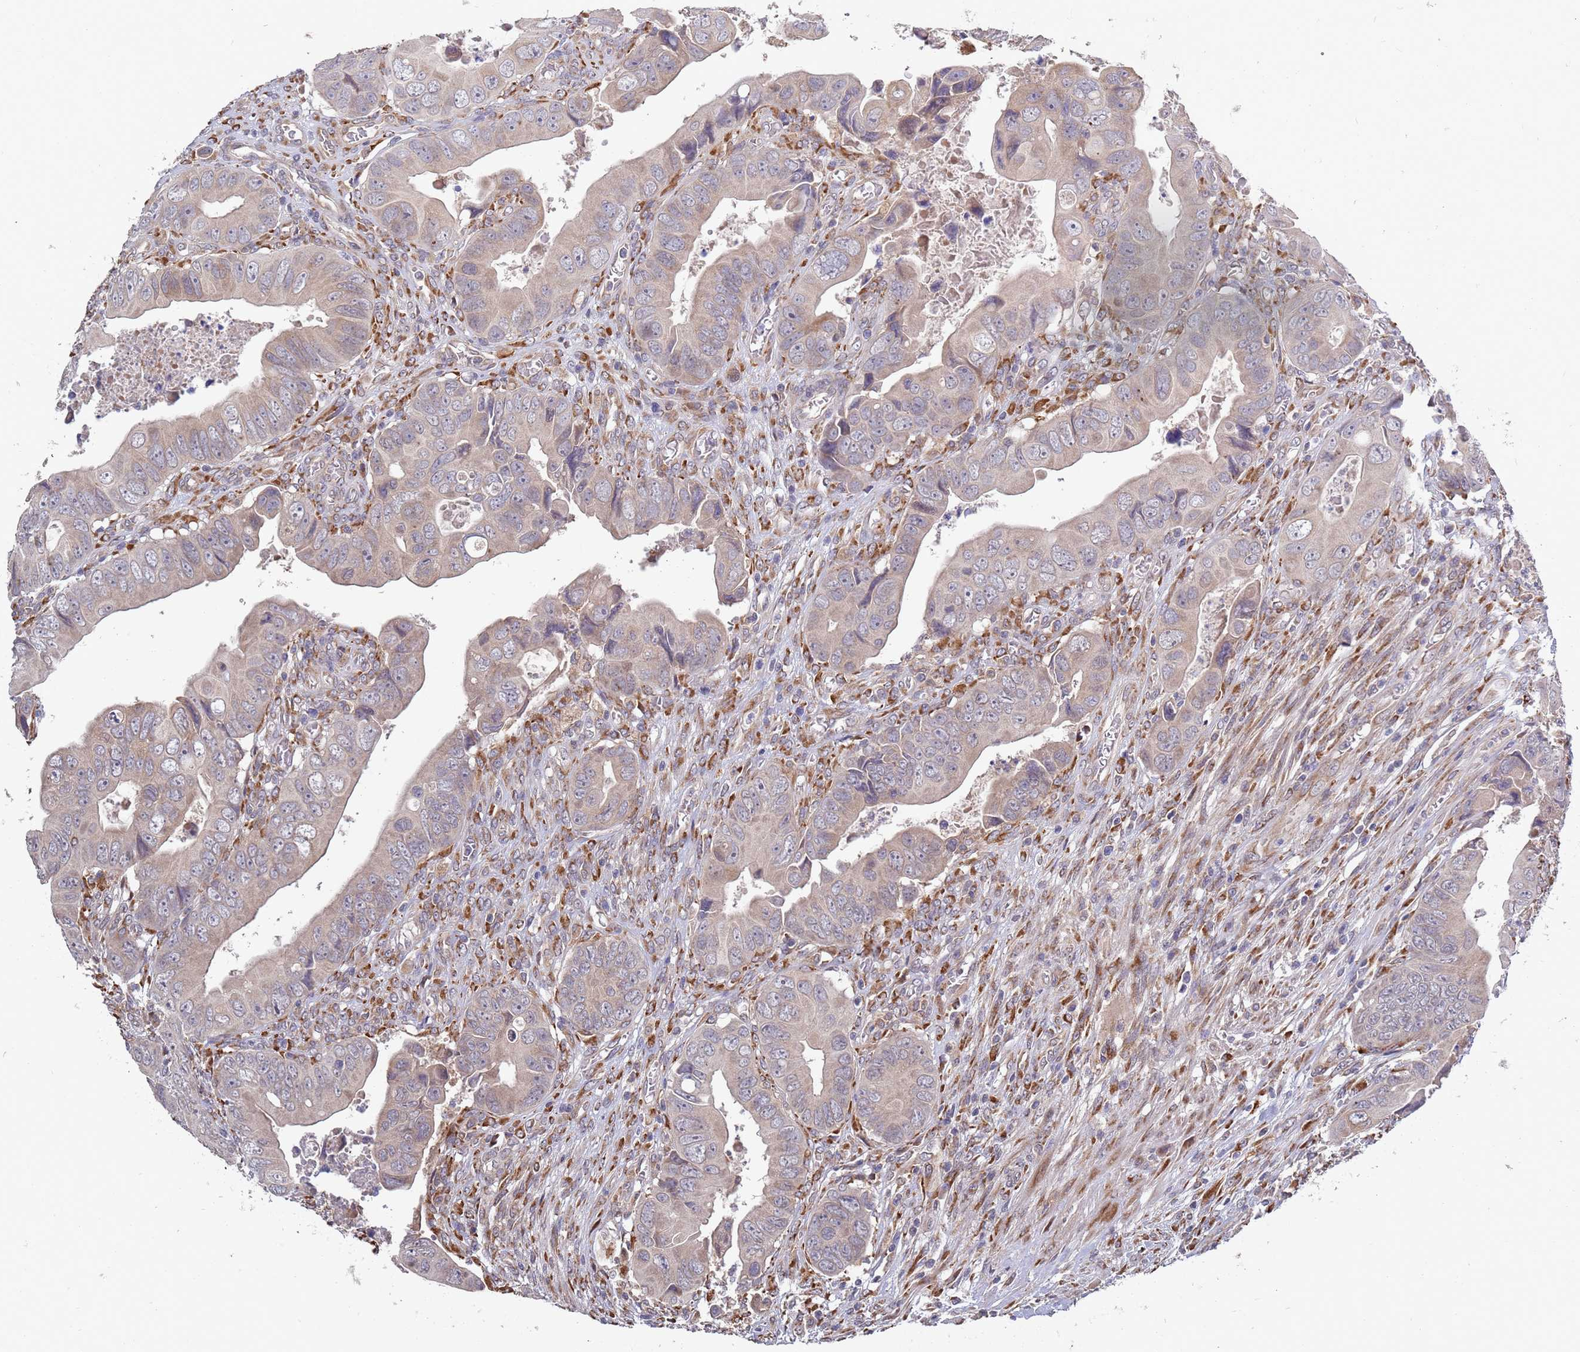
{"staining": {"intensity": "weak", "quantity": "25%-75%", "location": "cytoplasmic/membranous"}, "tissue": "colorectal cancer", "cell_type": "Tumor cells", "image_type": "cancer", "snomed": [{"axis": "morphology", "description": "Adenocarcinoma, NOS"}, {"axis": "topography", "description": "Rectum"}], "caption": "Adenocarcinoma (colorectal) was stained to show a protein in brown. There is low levels of weak cytoplasmic/membranous positivity in approximately 25%-75% of tumor cells.", "gene": "VRK2", "patient": {"sex": "female", "age": 78}}